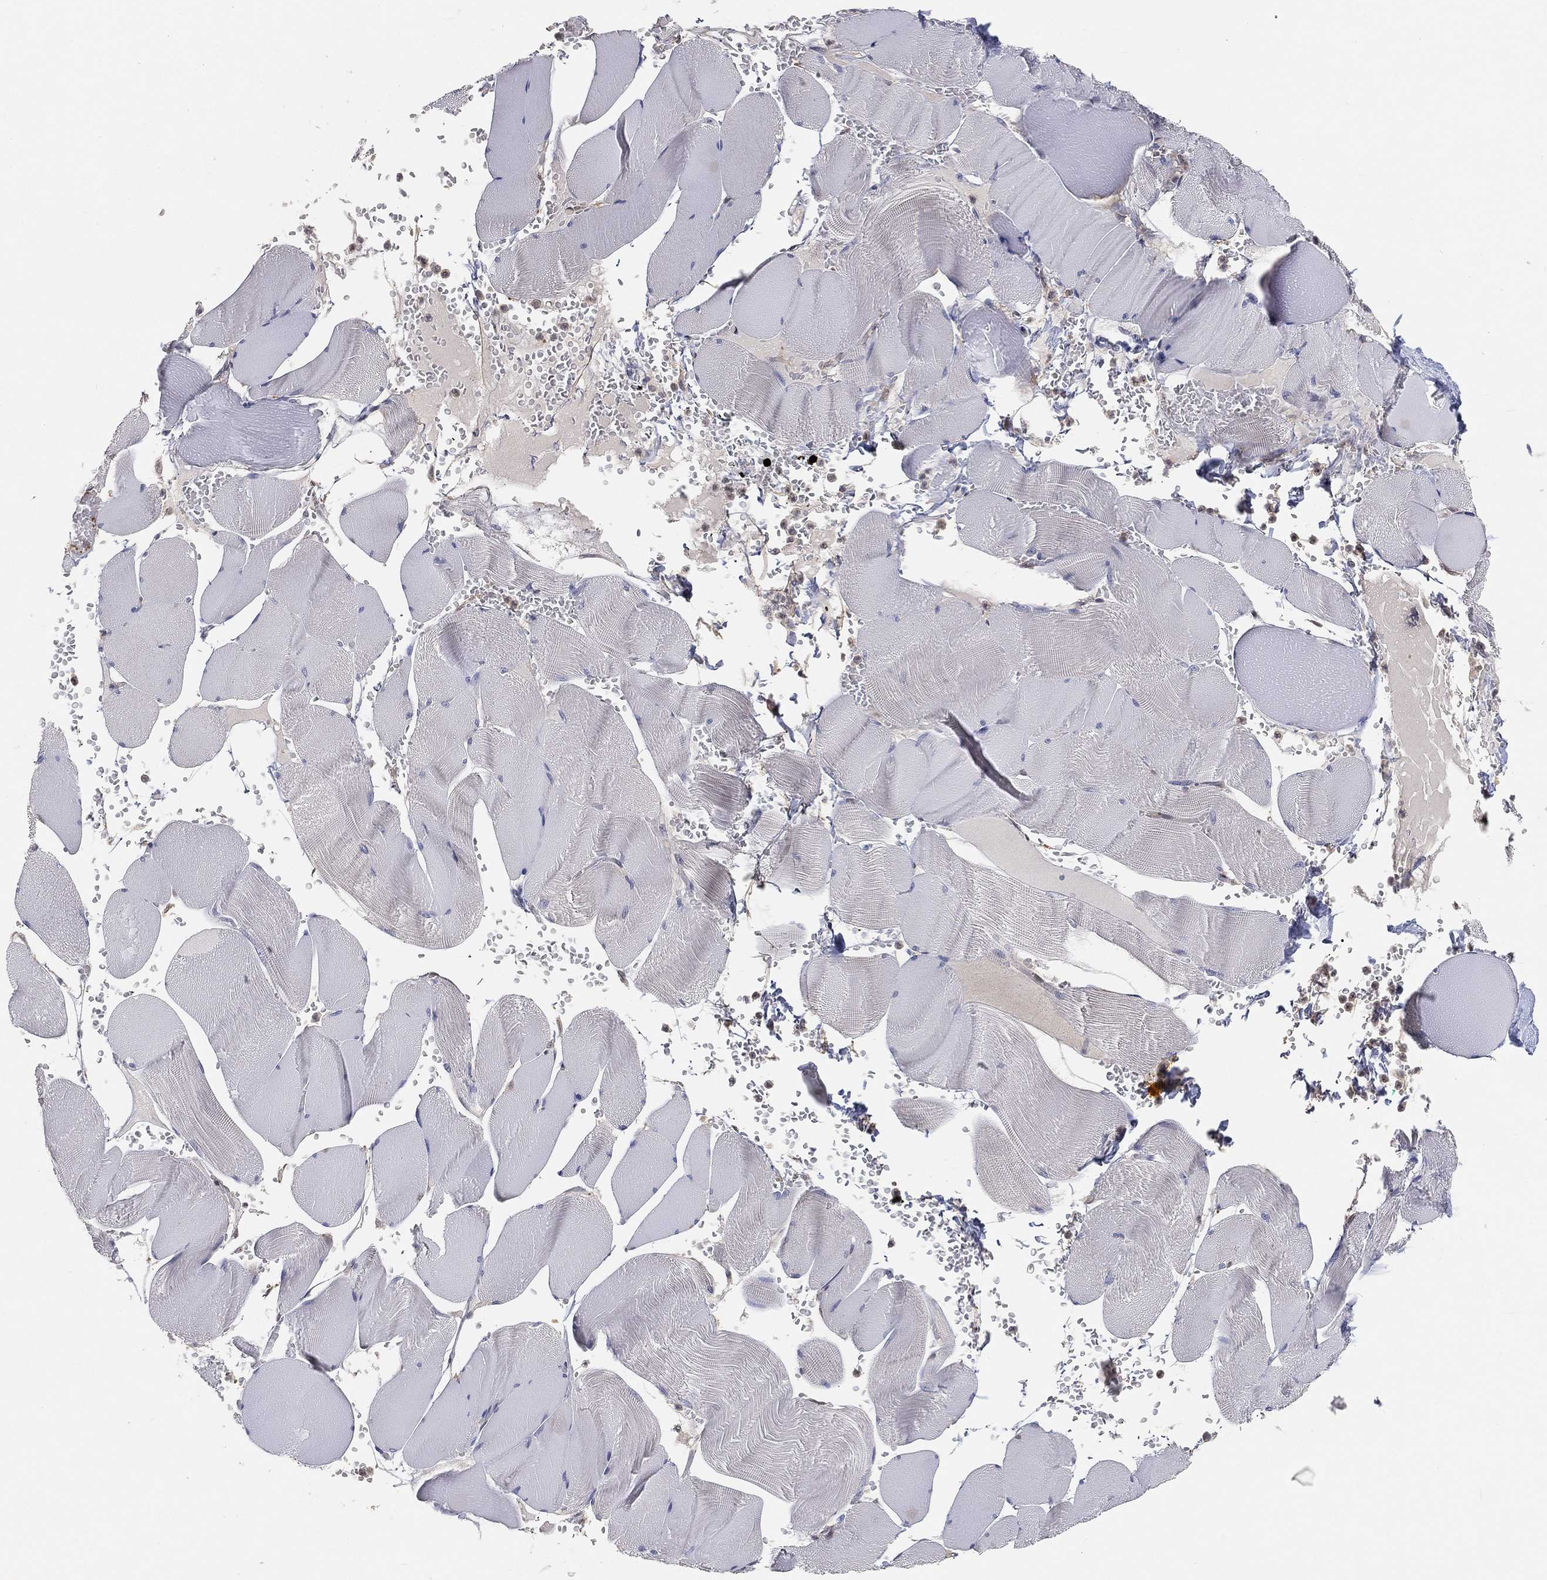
{"staining": {"intensity": "negative", "quantity": "none", "location": "none"}, "tissue": "skeletal muscle", "cell_type": "Myocytes", "image_type": "normal", "snomed": [{"axis": "morphology", "description": "Normal tissue, NOS"}, {"axis": "topography", "description": "Skeletal muscle"}], "caption": "Protein analysis of unremarkable skeletal muscle exhibits no significant positivity in myocytes.", "gene": "MAPK1", "patient": {"sex": "male", "age": 56}}